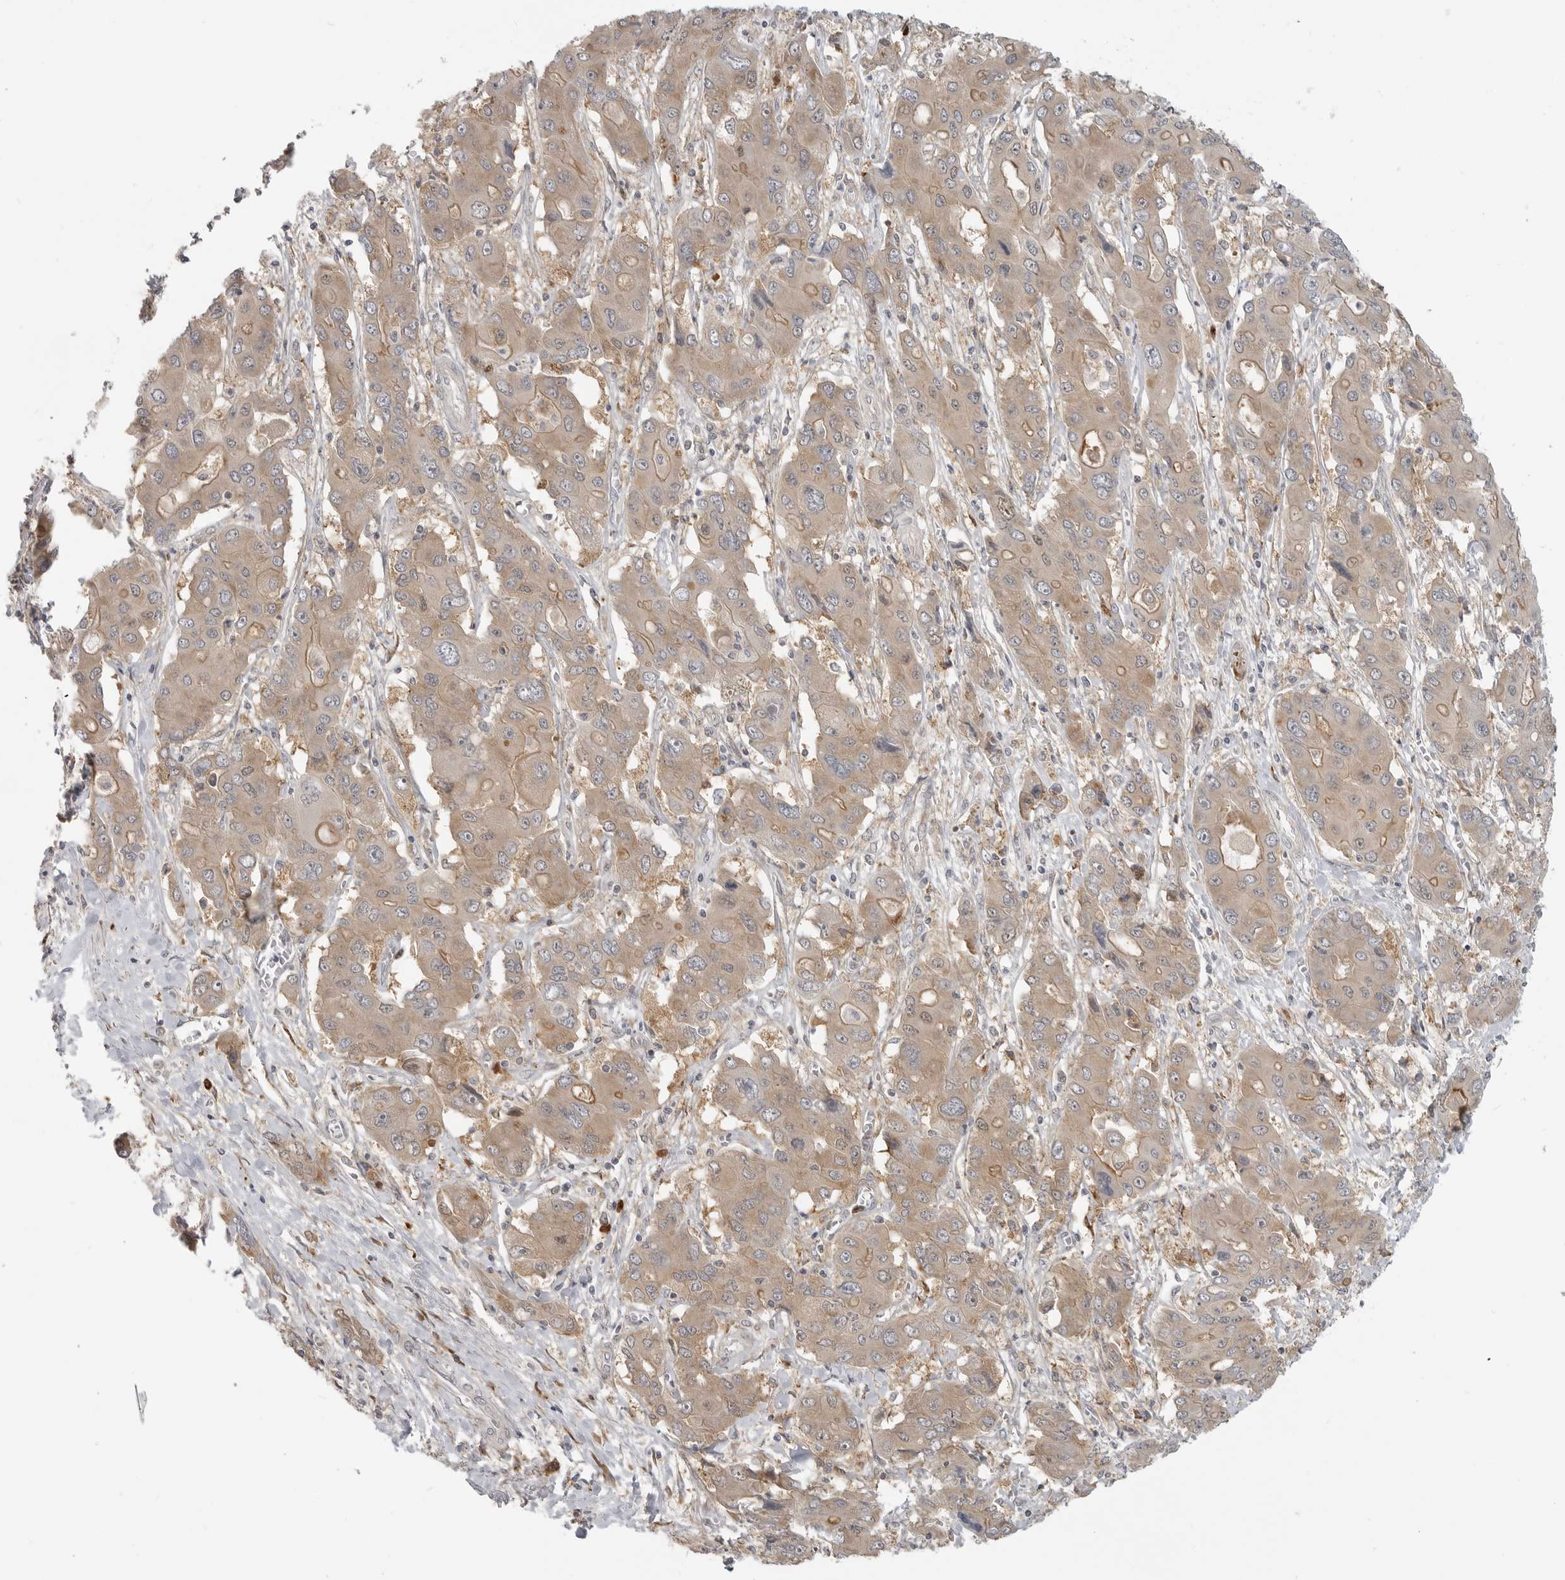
{"staining": {"intensity": "weak", "quantity": ">75%", "location": "cytoplasmic/membranous"}, "tissue": "liver cancer", "cell_type": "Tumor cells", "image_type": "cancer", "snomed": [{"axis": "morphology", "description": "Cholangiocarcinoma"}, {"axis": "topography", "description": "Liver"}], "caption": "High-magnification brightfield microscopy of cholangiocarcinoma (liver) stained with DAB (3,3'-diaminobenzidine) (brown) and counterstained with hematoxylin (blue). tumor cells exhibit weak cytoplasmic/membranous staining is appreciated in about>75% of cells.", "gene": "CEP295NL", "patient": {"sex": "male", "age": 67}}